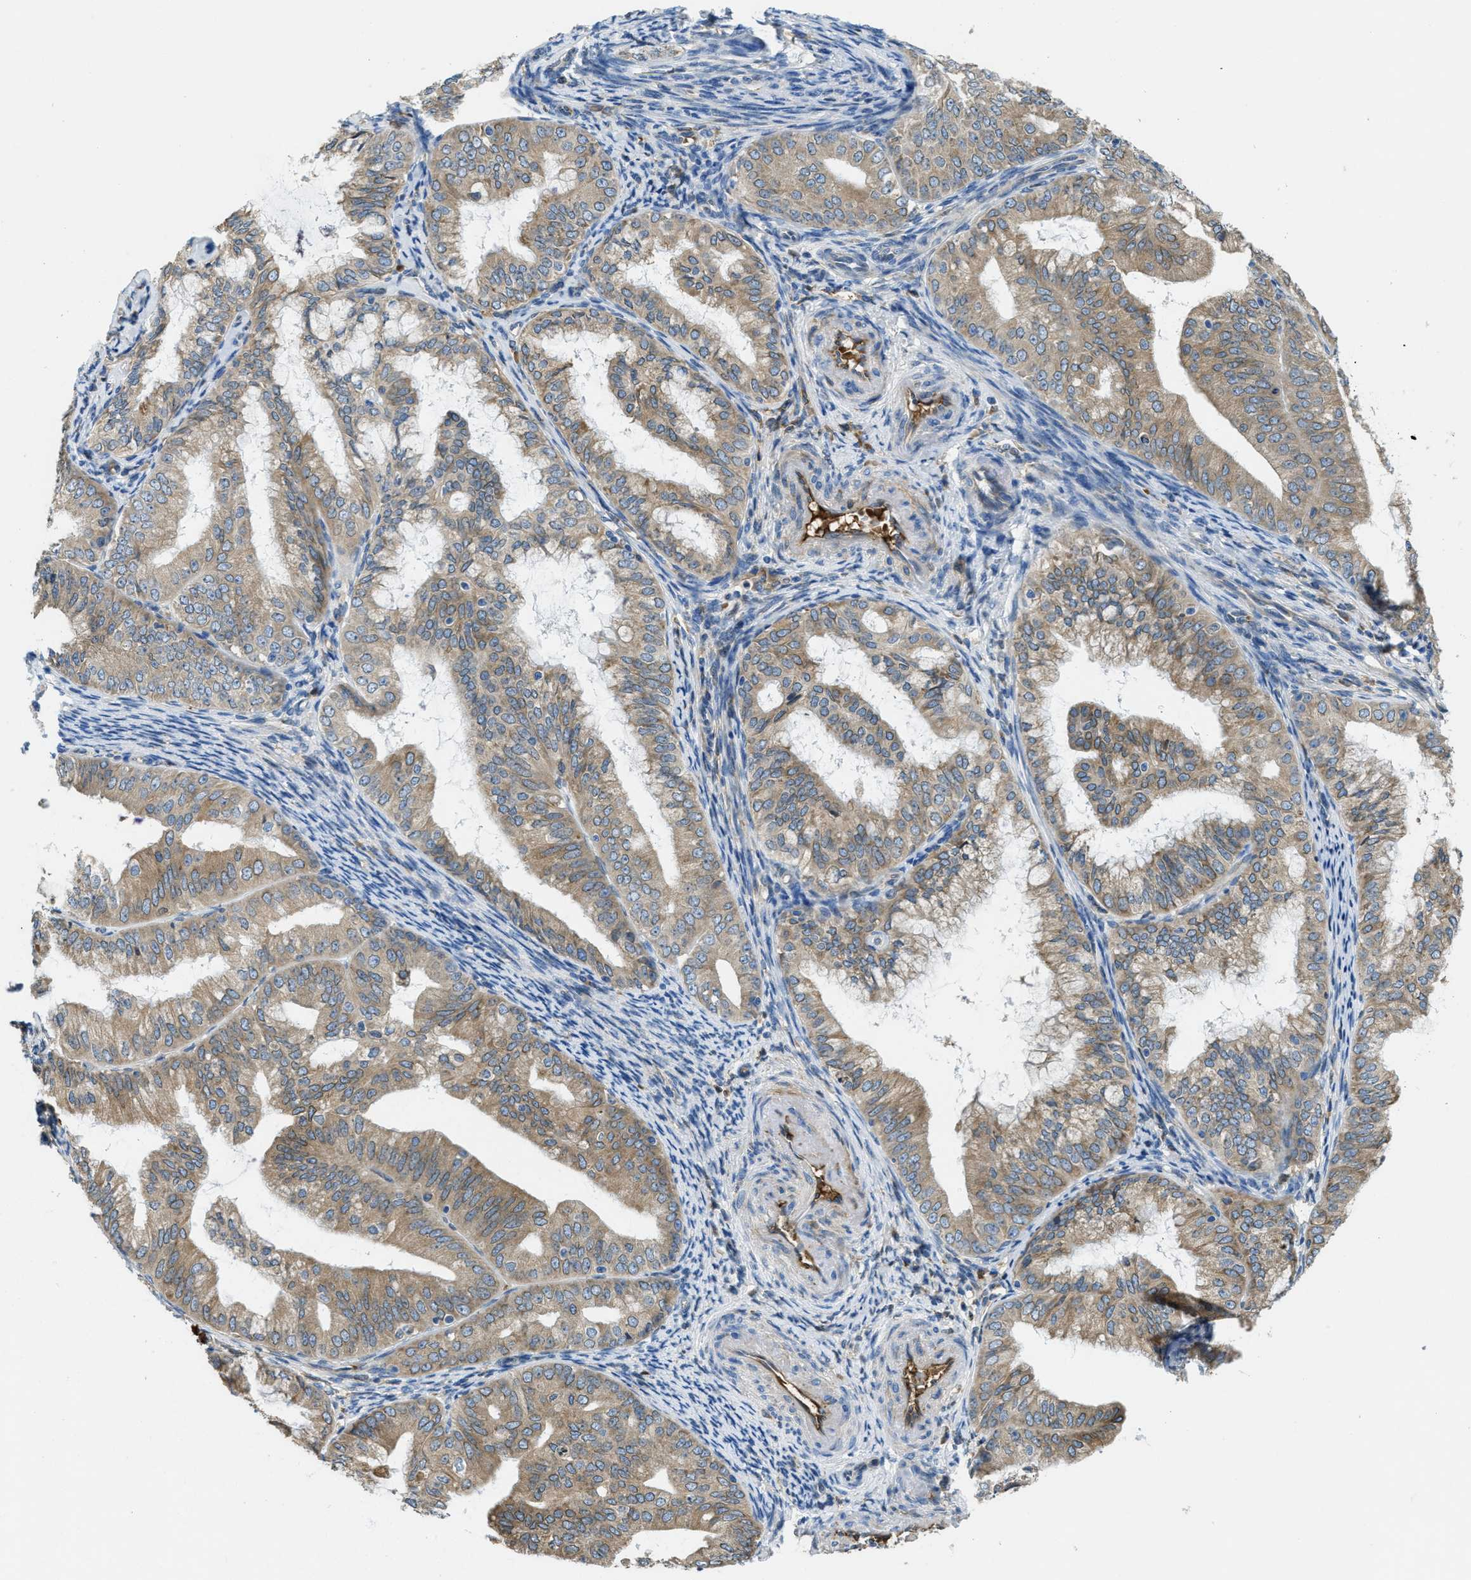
{"staining": {"intensity": "moderate", "quantity": ">75%", "location": "cytoplasmic/membranous"}, "tissue": "endometrial cancer", "cell_type": "Tumor cells", "image_type": "cancer", "snomed": [{"axis": "morphology", "description": "Adenocarcinoma, NOS"}, {"axis": "topography", "description": "Endometrium"}], "caption": "A high-resolution micrograph shows immunohistochemistry (IHC) staining of endometrial cancer, which exhibits moderate cytoplasmic/membranous staining in about >75% of tumor cells.", "gene": "MPDU1", "patient": {"sex": "female", "age": 63}}